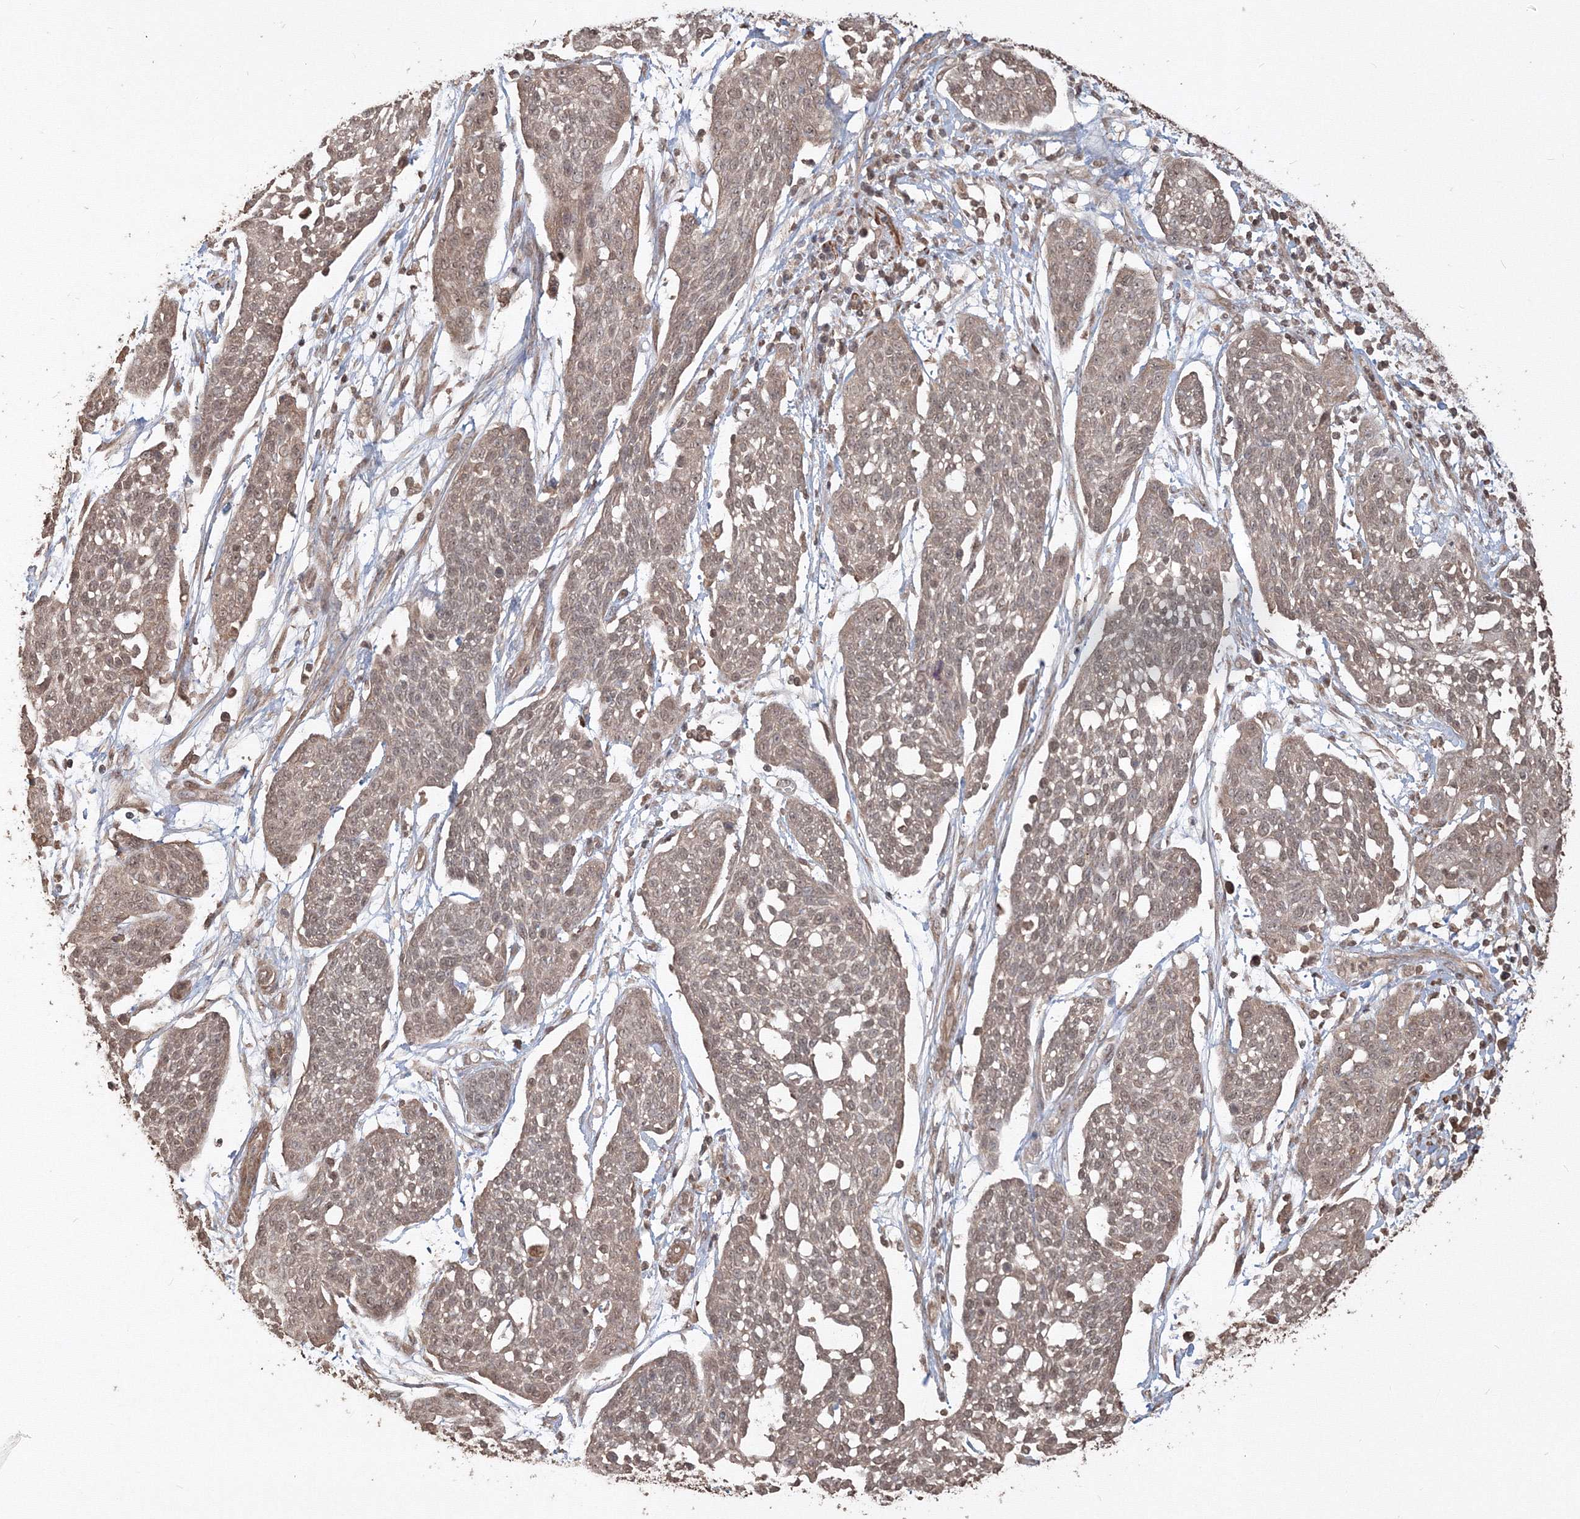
{"staining": {"intensity": "weak", "quantity": "<25%", "location": "cytoplasmic/membranous"}, "tissue": "cervical cancer", "cell_type": "Tumor cells", "image_type": "cancer", "snomed": [{"axis": "morphology", "description": "Squamous cell carcinoma, NOS"}, {"axis": "topography", "description": "Cervix"}], "caption": "The histopathology image shows no significant positivity in tumor cells of cervical squamous cell carcinoma.", "gene": "CCDC122", "patient": {"sex": "female", "age": 34}}